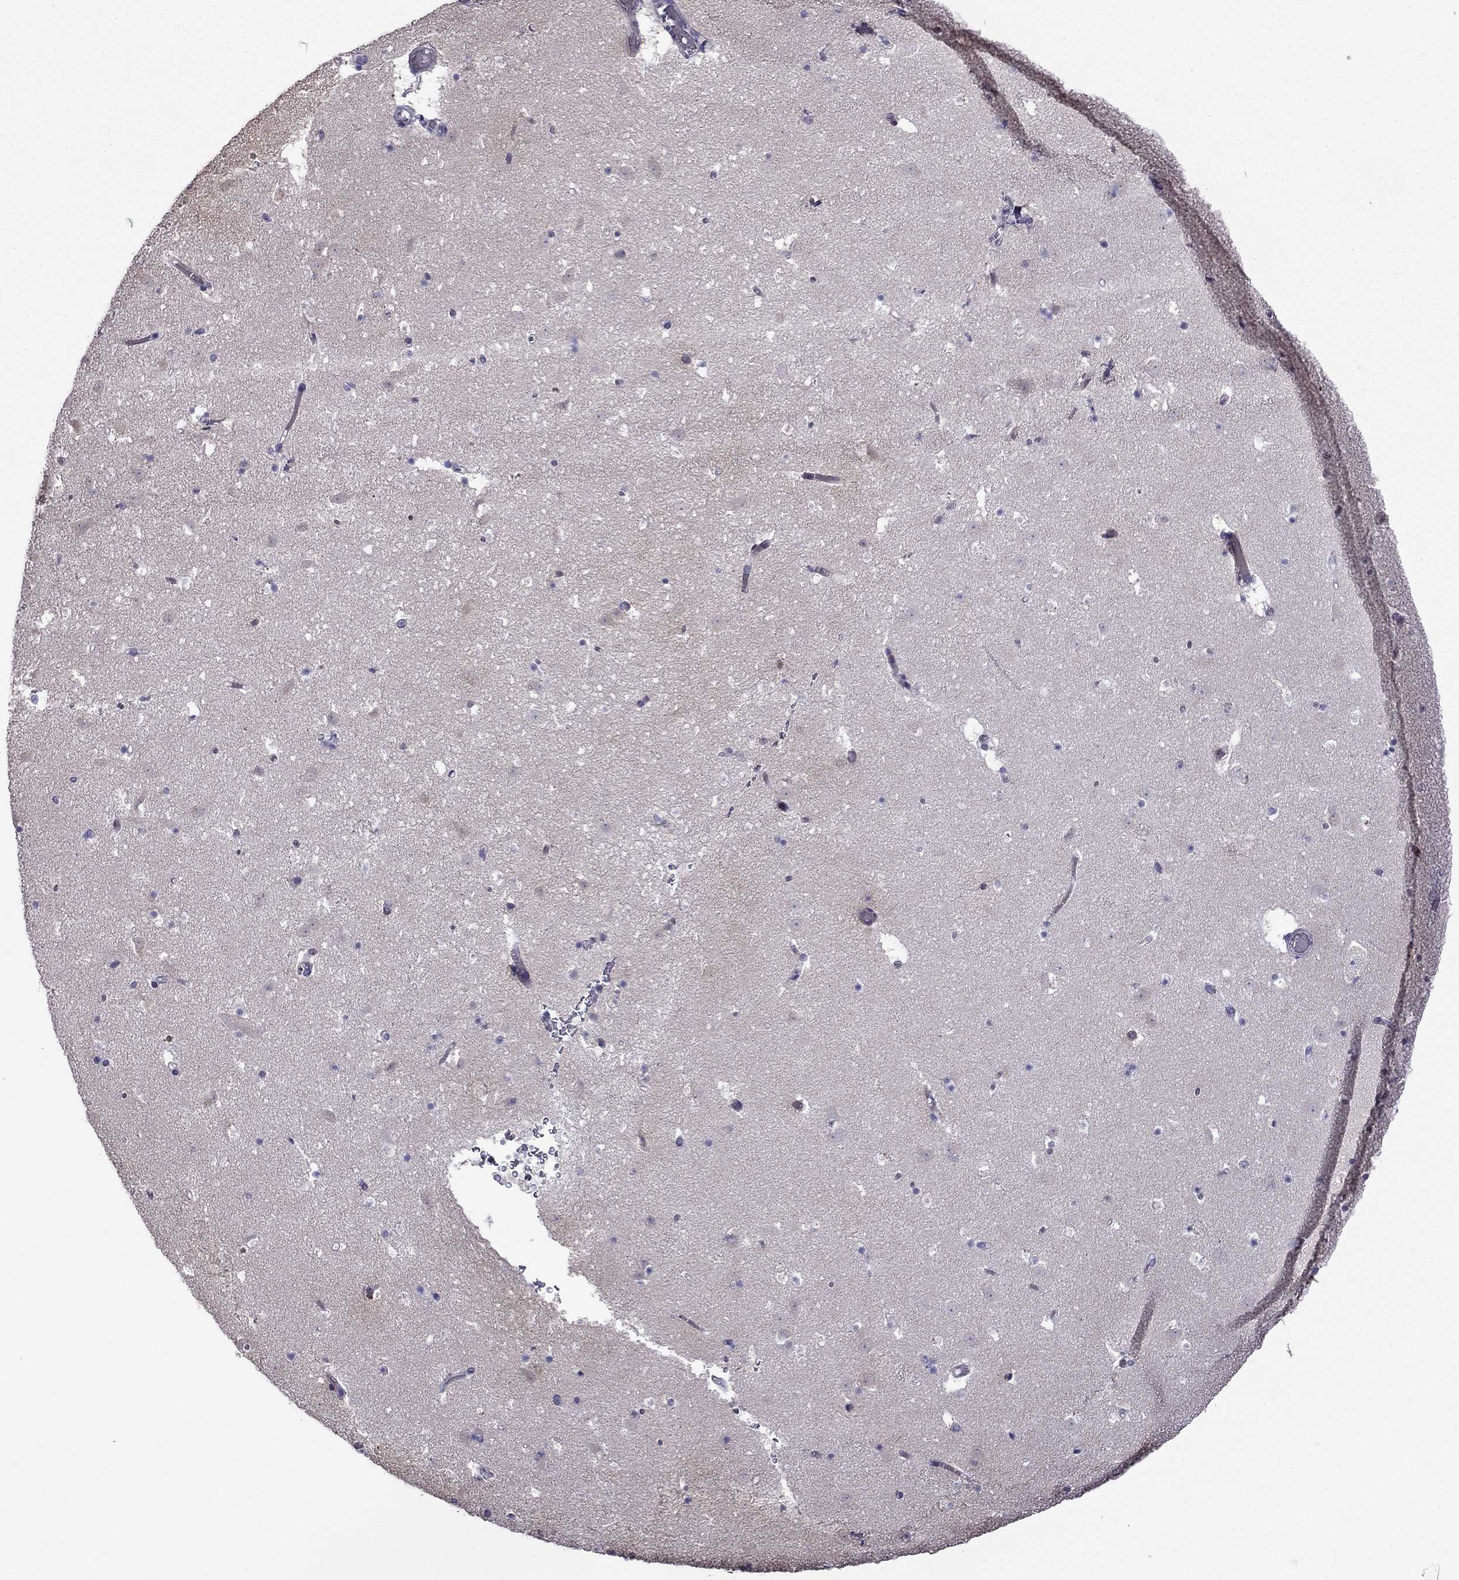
{"staining": {"intensity": "negative", "quantity": "none", "location": "none"}, "tissue": "caudate", "cell_type": "Glial cells", "image_type": "normal", "snomed": [{"axis": "morphology", "description": "Normal tissue, NOS"}, {"axis": "topography", "description": "Lateral ventricle wall"}], "caption": "This is a histopathology image of immunohistochemistry staining of benign caudate, which shows no staining in glial cells. (DAB immunohistochemistry, high magnification).", "gene": "UHRF1", "patient": {"sex": "female", "age": 42}}